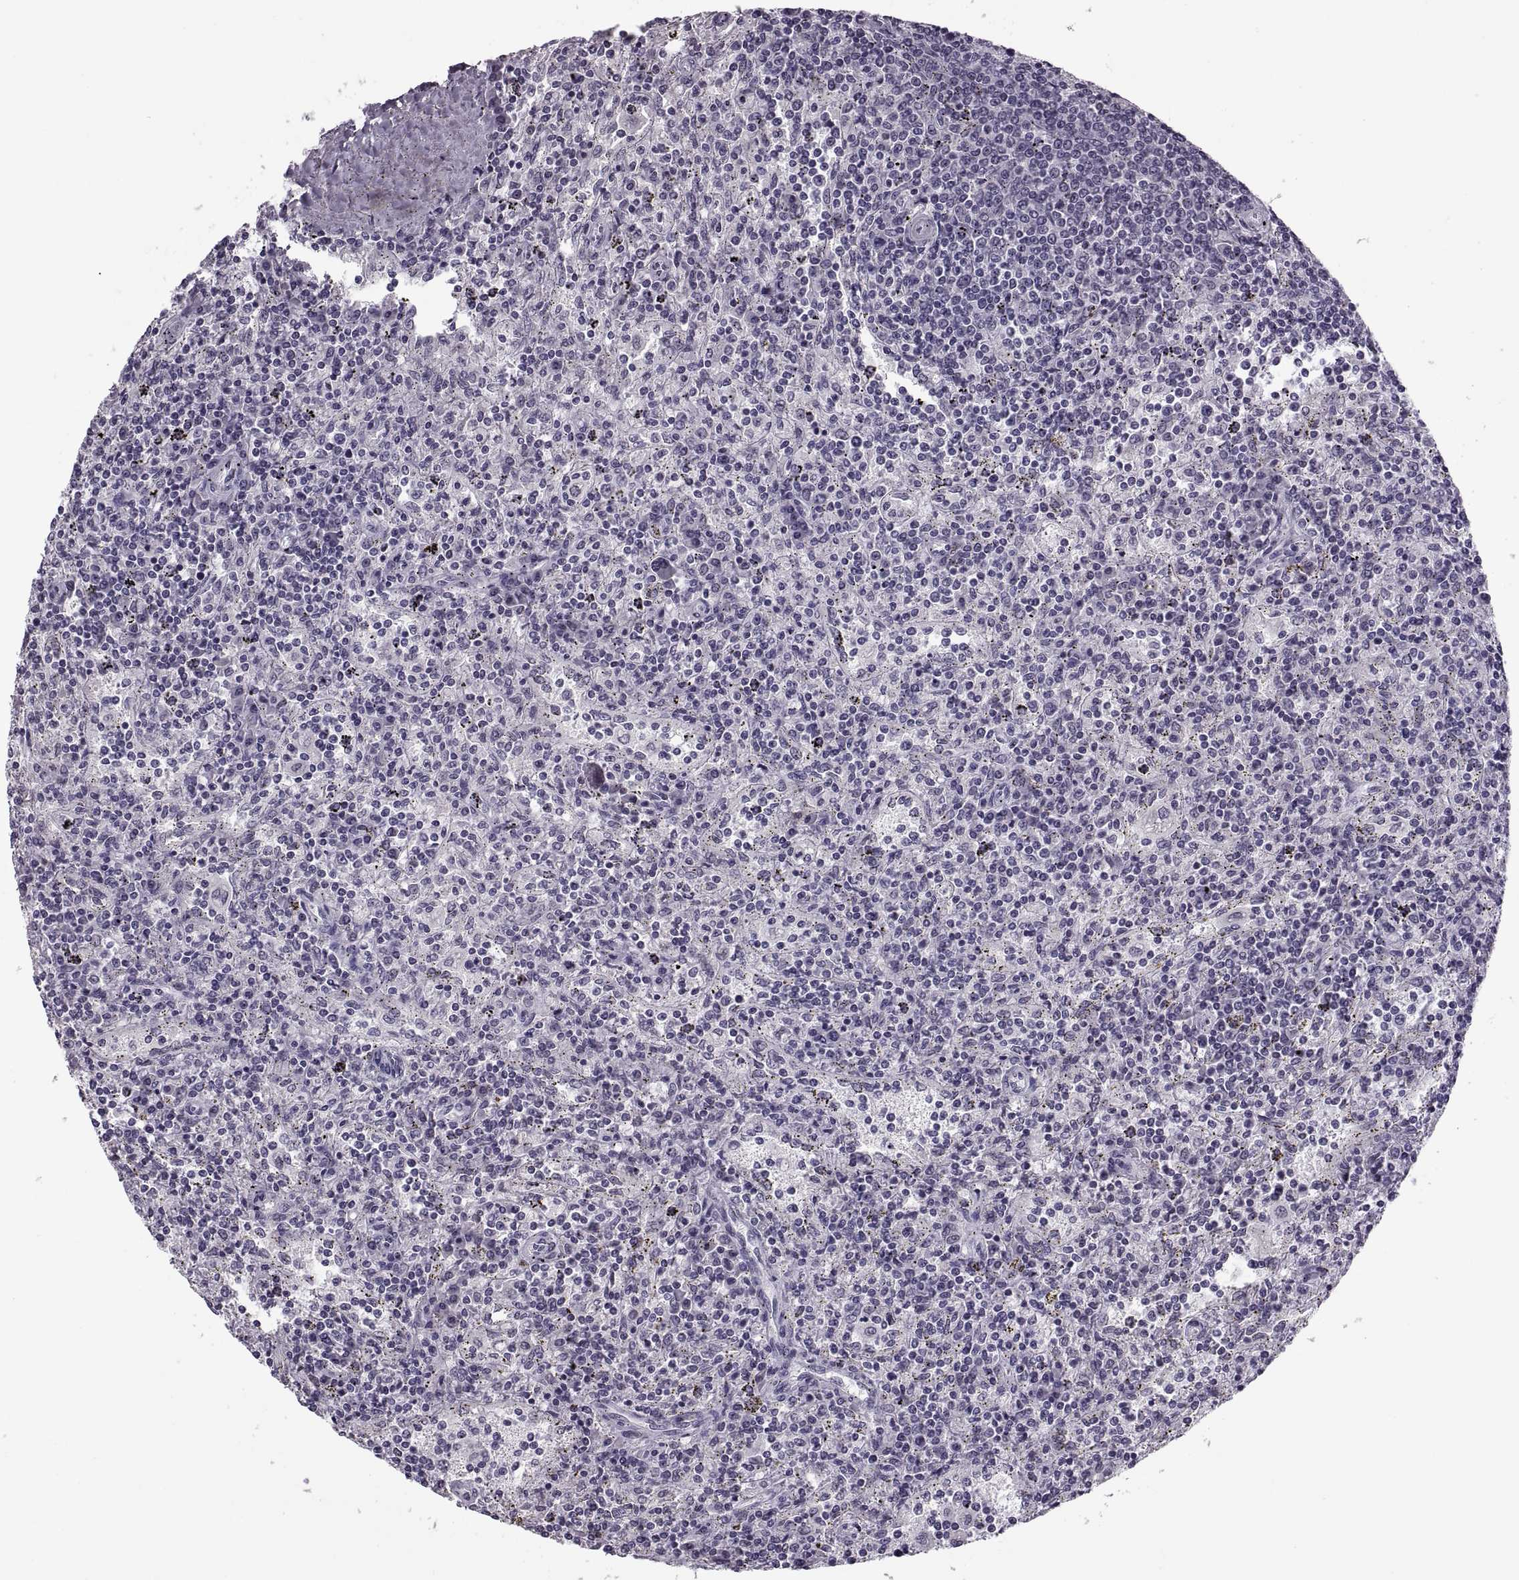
{"staining": {"intensity": "negative", "quantity": "none", "location": "none"}, "tissue": "lymphoma", "cell_type": "Tumor cells", "image_type": "cancer", "snomed": [{"axis": "morphology", "description": "Malignant lymphoma, non-Hodgkin's type, Low grade"}, {"axis": "topography", "description": "Spleen"}], "caption": "Tumor cells are negative for protein expression in human lymphoma.", "gene": "PAGE5", "patient": {"sex": "male", "age": 62}}